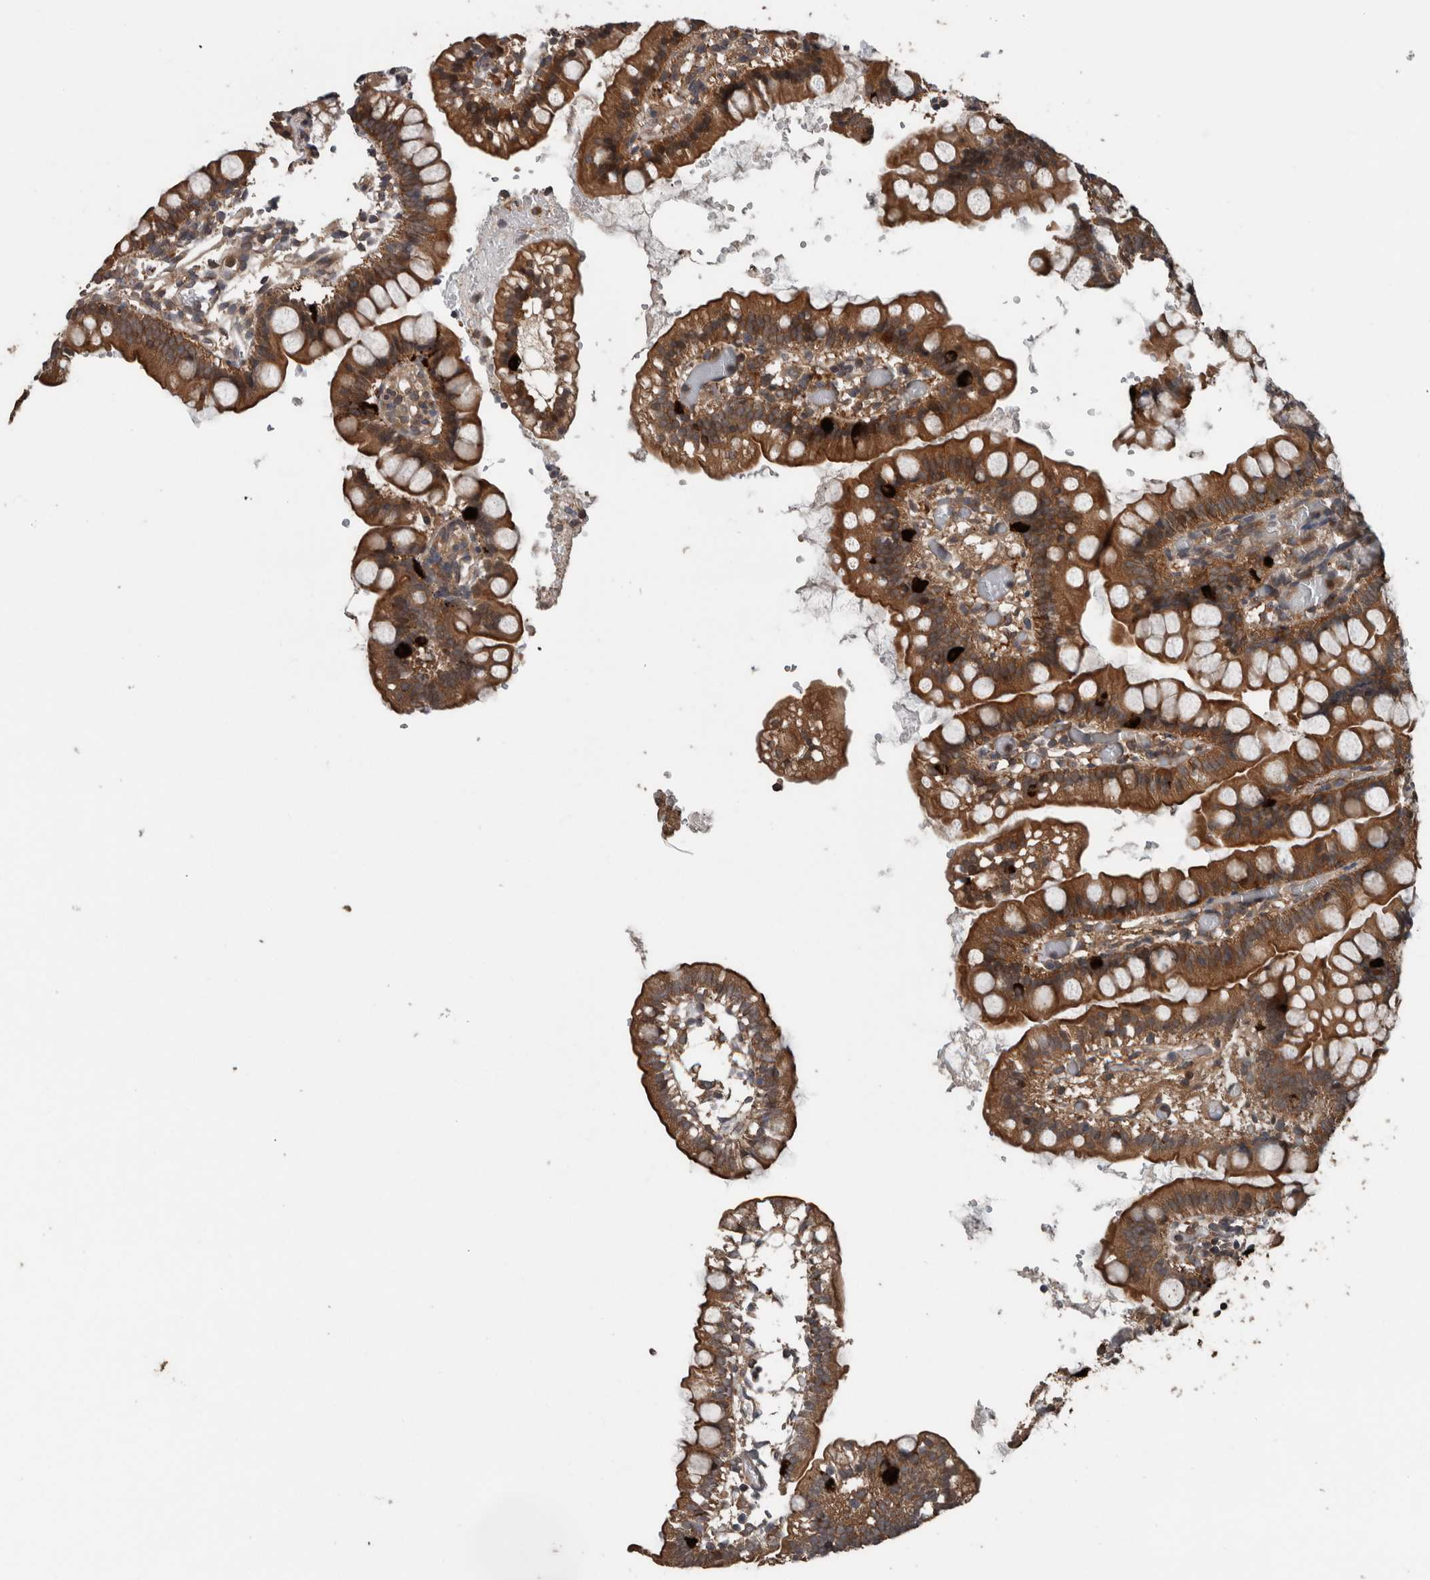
{"staining": {"intensity": "strong", "quantity": ">75%", "location": "cytoplasmic/membranous"}, "tissue": "small intestine", "cell_type": "Glandular cells", "image_type": "normal", "snomed": [{"axis": "morphology", "description": "Normal tissue, NOS"}, {"axis": "morphology", "description": "Developmental malformation"}, {"axis": "topography", "description": "Small intestine"}], "caption": "Small intestine stained for a protein shows strong cytoplasmic/membranous positivity in glandular cells. (IHC, brightfield microscopy, high magnification).", "gene": "RIOK3", "patient": {"sex": "male"}}